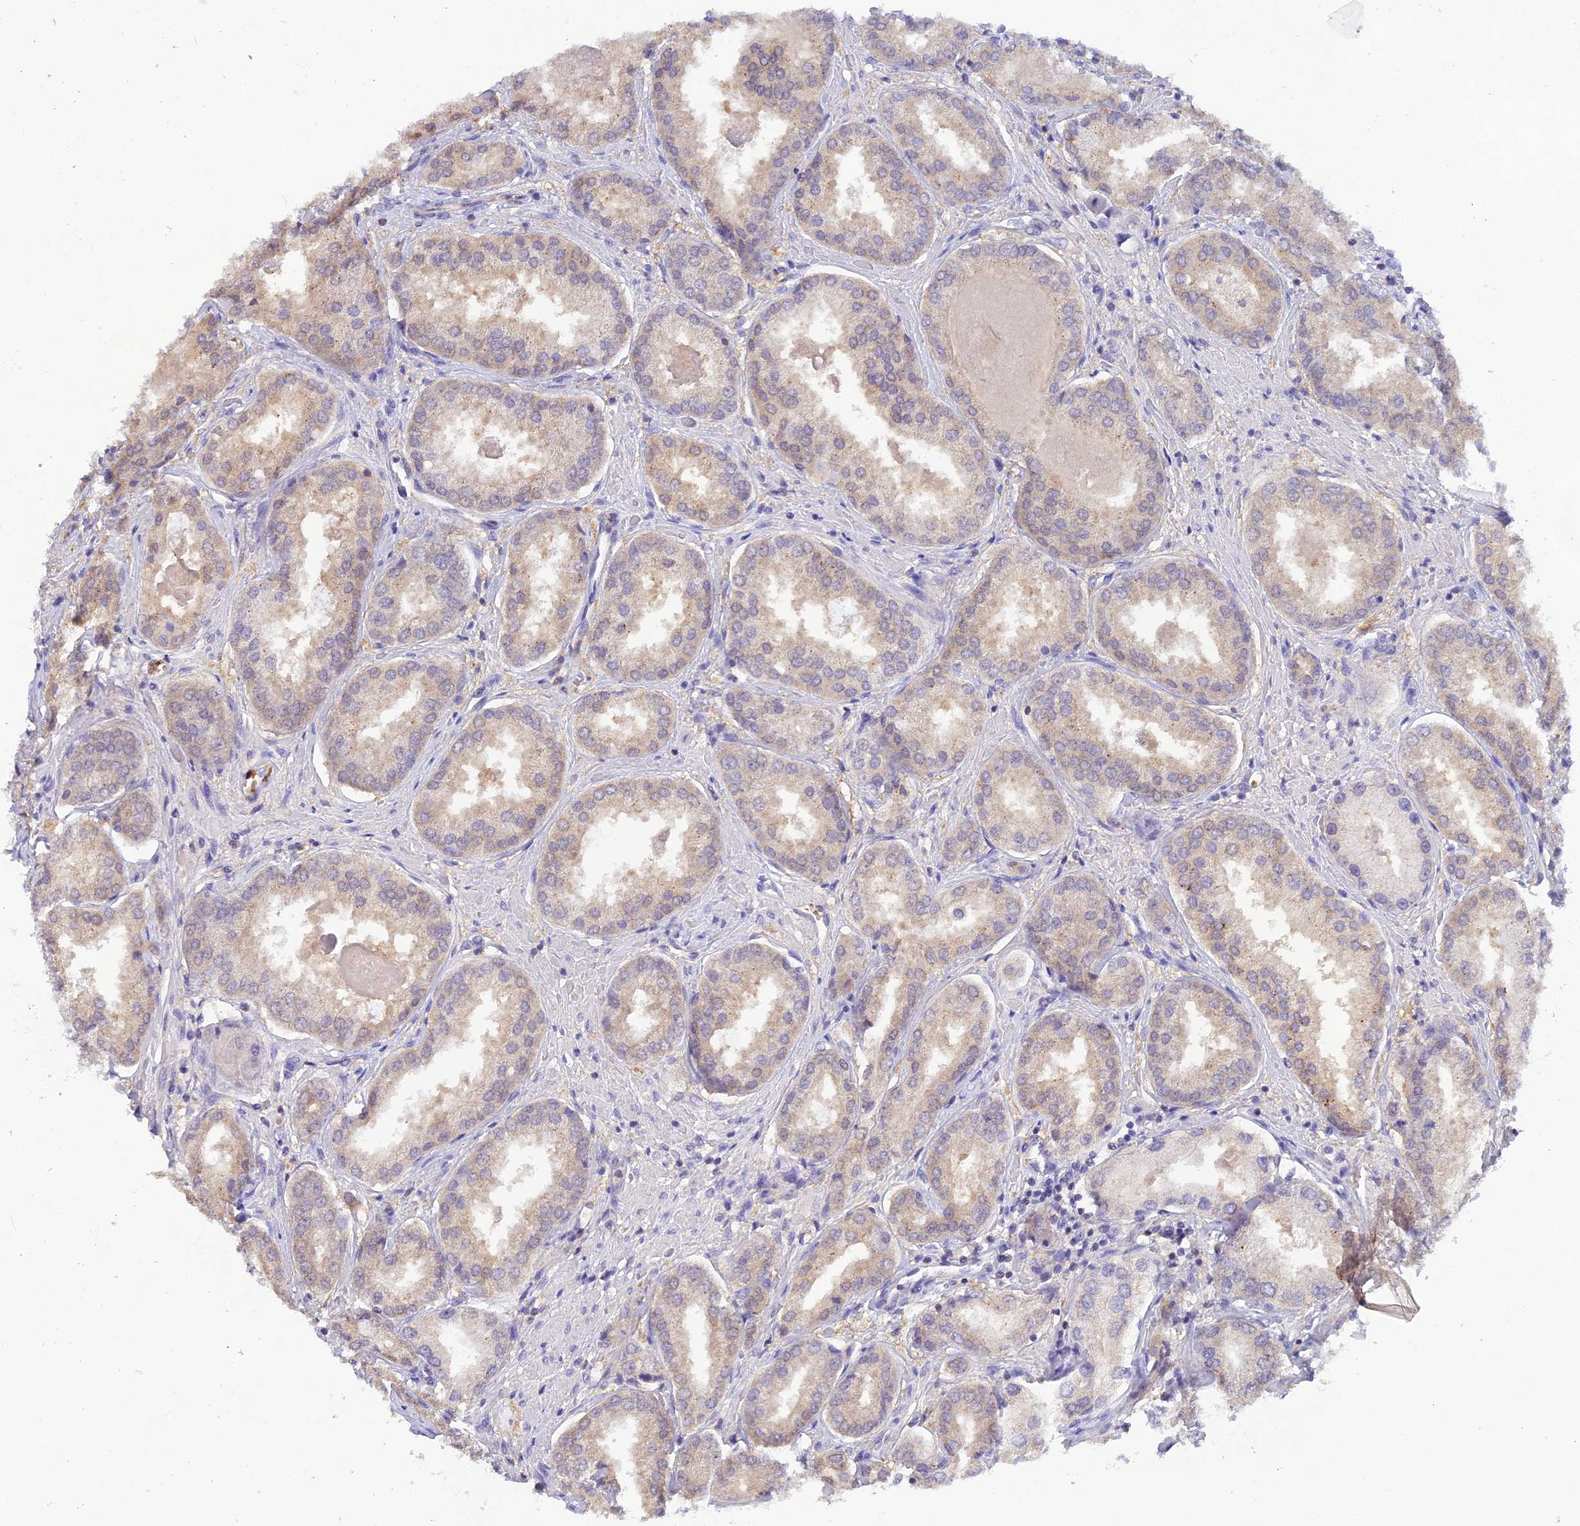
{"staining": {"intensity": "weak", "quantity": "<25%", "location": "cytoplasmic/membranous"}, "tissue": "prostate cancer", "cell_type": "Tumor cells", "image_type": "cancer", "snomed": [{"axis": "morphology", "description": "Adenocarcinoma, Low grade"}, {"axis": "topography", "description": "Prostate"}], "caption": "DAB immunohistochemical staining of human prostate cancer reveals no significant positivity in tumor cells.", "gene": "HDHD2", "patient": {"sex": "male", "age": 68}}